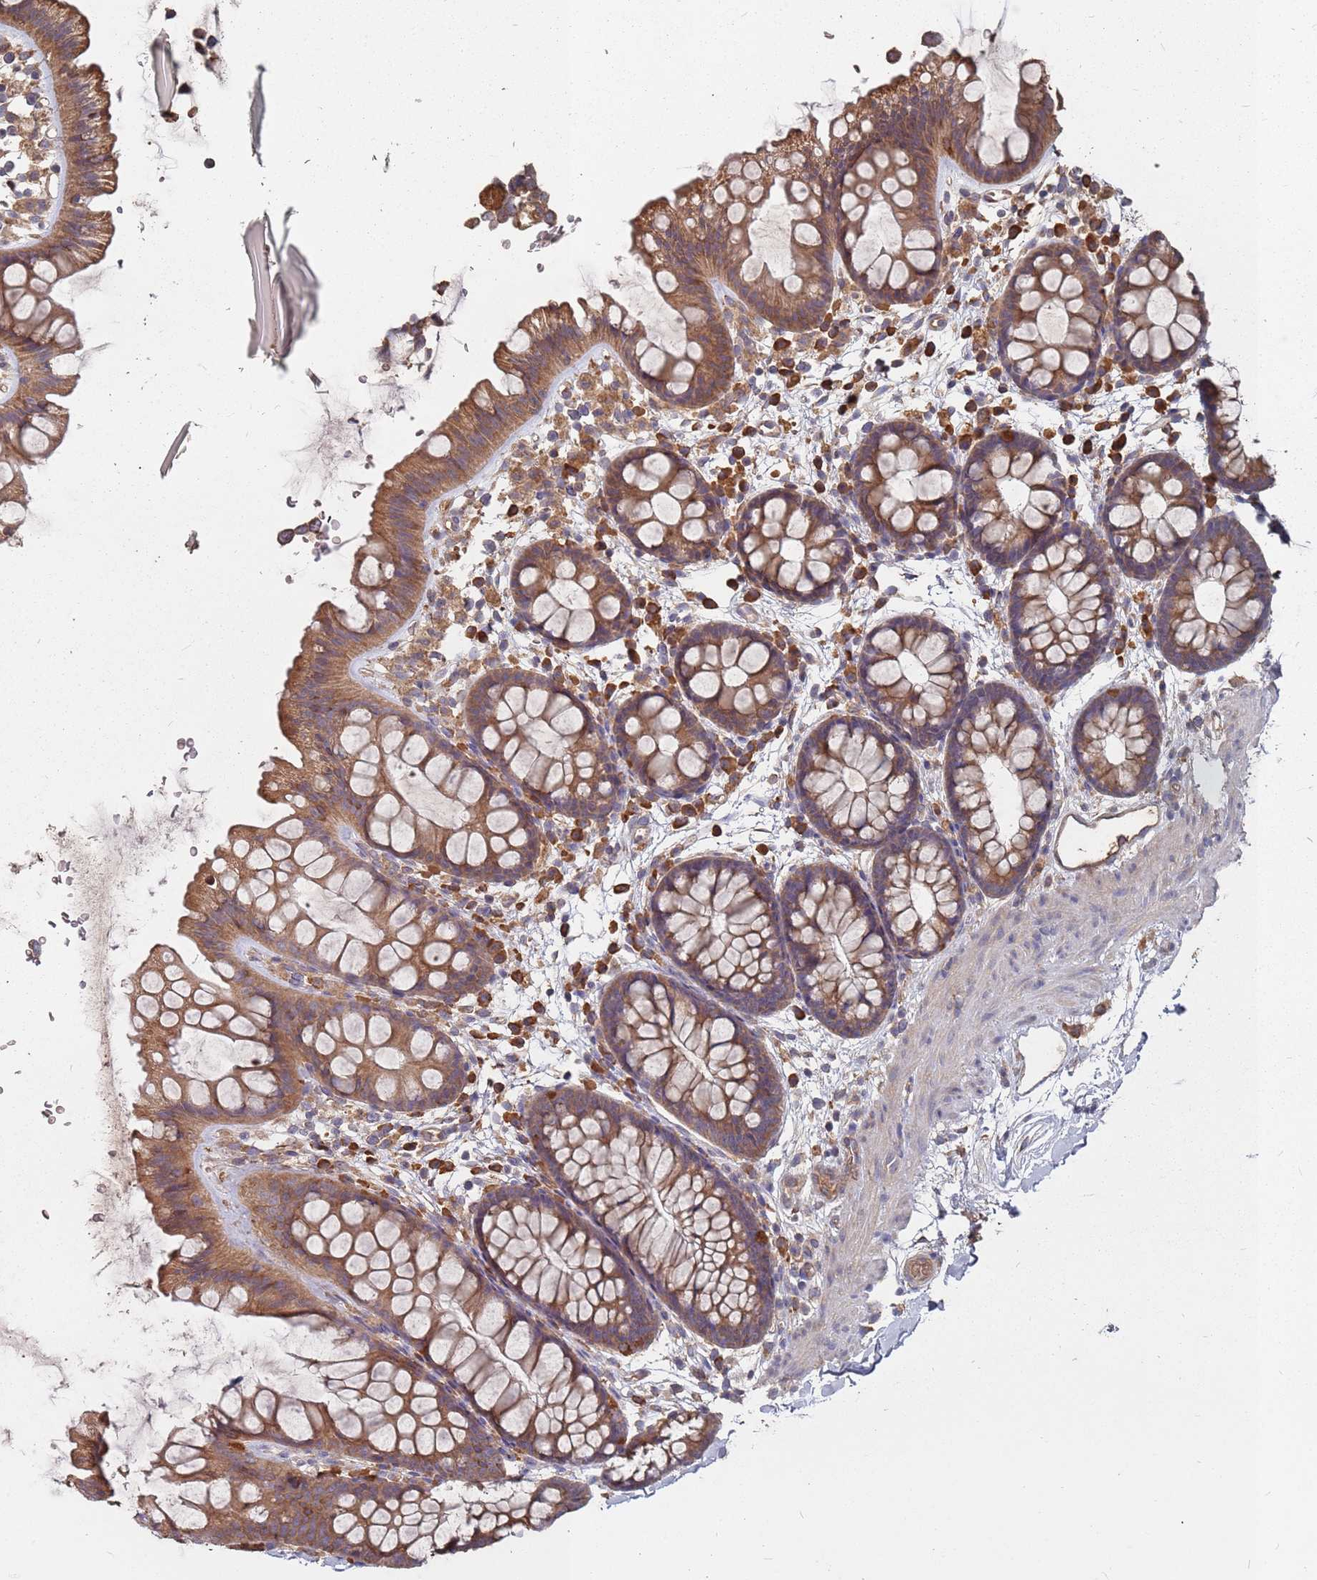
{"staining": {"intensity": "moderate", "quantity": ">75%", "location": "cytoplasmic/membranous"}, "tissue": "colon", "cell_type": "Endothelial cells", "image_type": "normal", "snomed": [{"axis": "morphology", "description": "Normal tissue, NOS"}, {"axis": "topography", "description": "Colon"}], "caption": "IHC micrograph of benign human colon stained for a protein (brown), which reveals medium levels of moderate cytoplasmic/membranous staining in approximately >75% of endothelial cells.", "gene": "ATG5", "patient": {"sex": "female", "age": 62}}